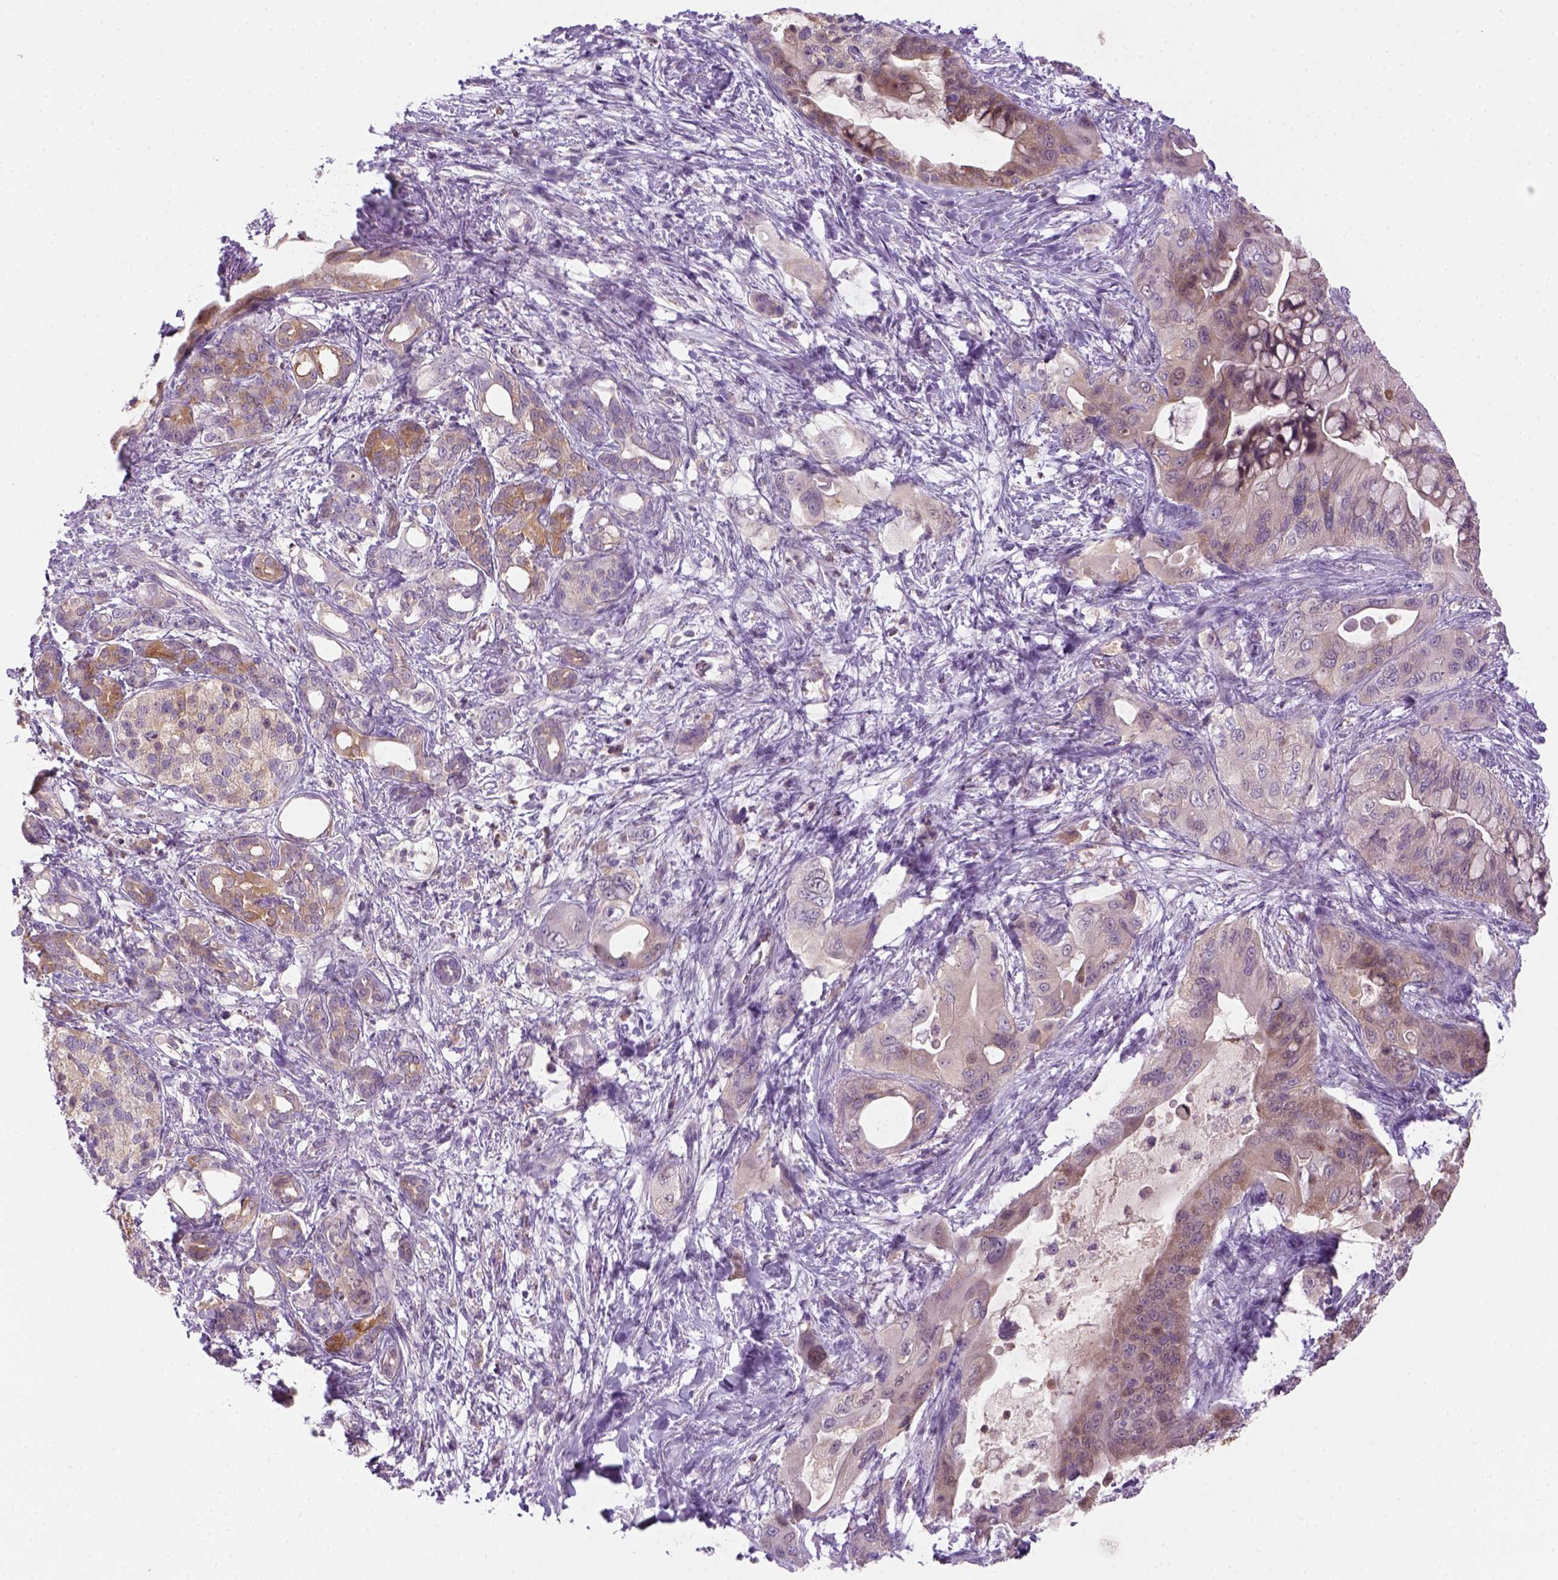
{"staining": {"intensity": "moderate", "quantity": "<25%", "location": "cytoplasmic/membranous"}, "tissue": "pancreatic cancer", "cell_type": "Tumor cells", "image_type": "cancer", "snomed": [{"axis": "morphology", "description": "Adenocarcinoma, NOS"}, {"axis": "topography", "description": "Pancreas"}], "caption": "A brown stain highlights moderate cytoplasmic/membranous positivity of a protein in pancreatic cancer (adenocarcinoma) tumor cells.", "gene": "GOT1", "patient": {"sex": "male", "age": 71}}